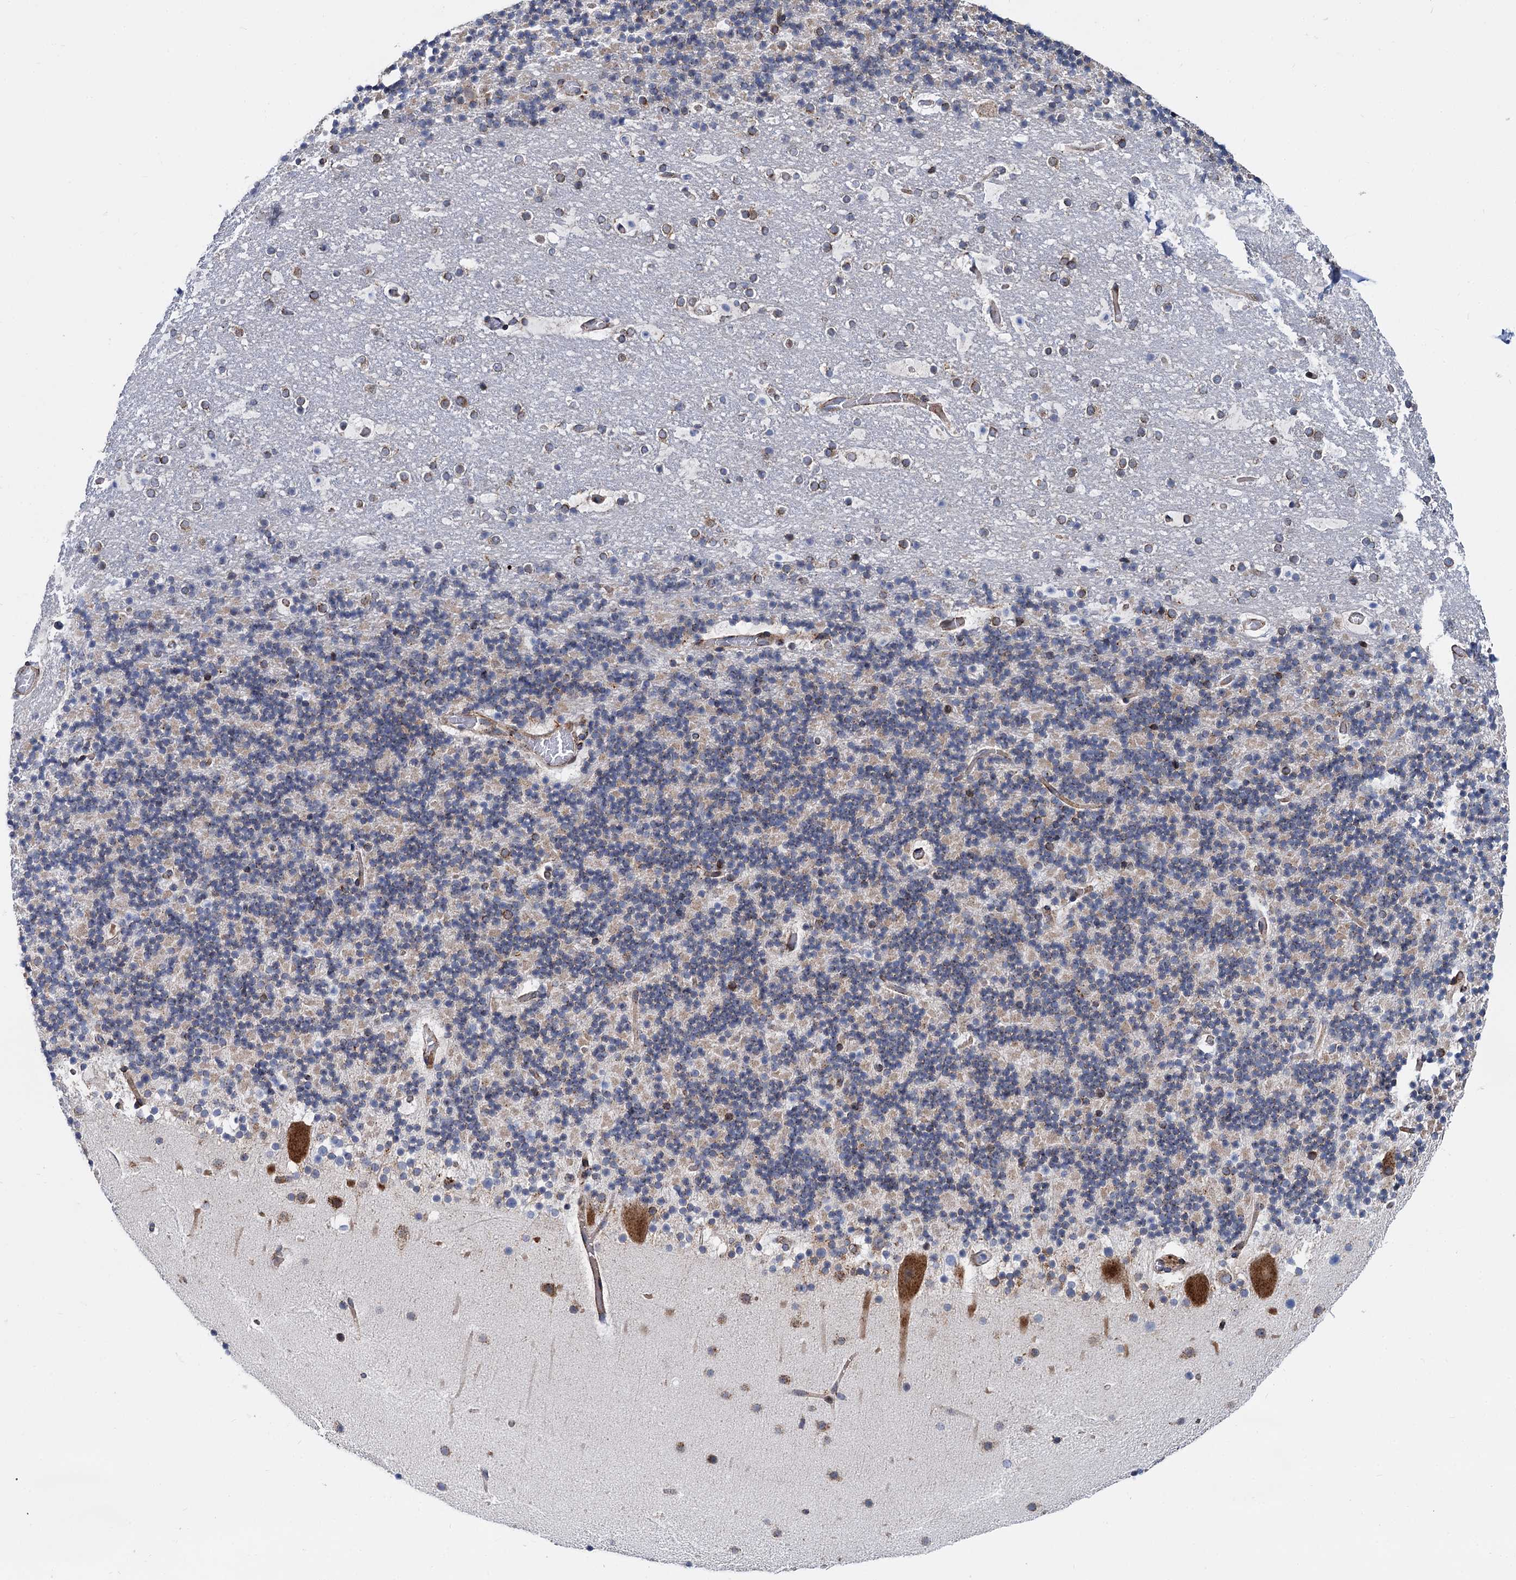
{"staining": {"intensity": "weak", "quantity": "25%-75%", "location": "cytoplasmic/membranous"}, "tissue": "cerebellum", "cell_type": "Cells in granular layer", "image_type": "normal", "snomed": [{"axis": "morphology", "description": "Normal tissue, NOS"}, {"axis": "topography", "description": "Cerebellum"}], "caption": "Cerebellum was stained to show a protein in brown. There is low levels of weak cytoplasmic/membranous staining in about 25%-75% of cells in granular layer. The protein is shown in brown color, while the nuclei are stained blue.", "gene": "SUPT20H", "patient": {"sex": "male", "age": 57}}